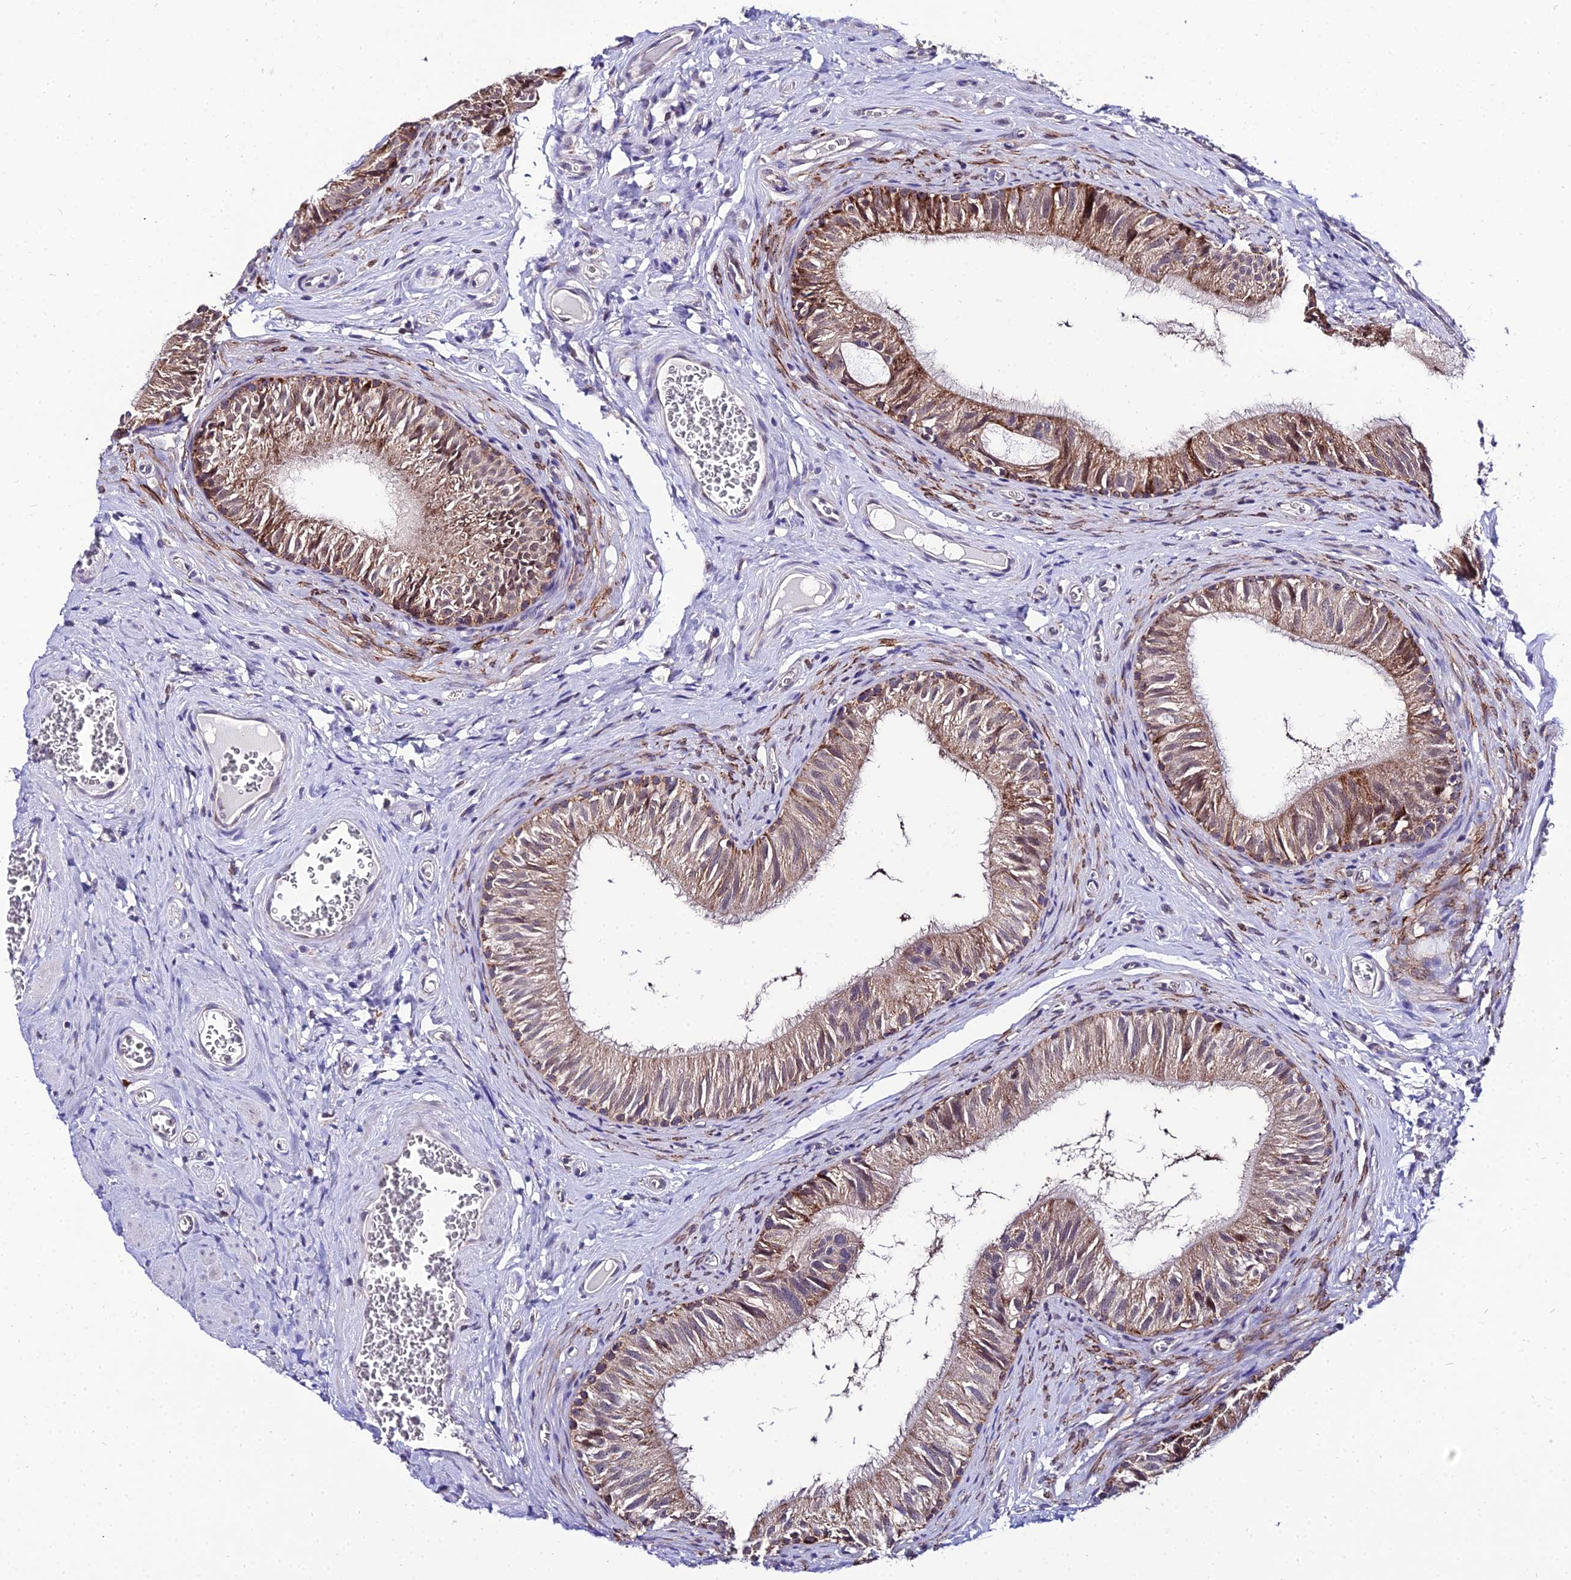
{"staining": {"intensity": "strong", "quantity": "25%-75%", "location": "cytoplasmic/membranous"}, "tissue": "epididymis", "cell_type": "Glandular cells", "image_type": "normal", "snomed": [{"axis": "morphology", "description": "Normal tissue, NOS"}, {"axis": "topography", "description": "Epididymis"}], "caption": "A brown stain highlights strong cytoplasmic/membranous expression of a protein in glandular cells of unremarkable human epididymis.", "gene": "PSMD2", "patient": {"sex": "male", "age": 42}}